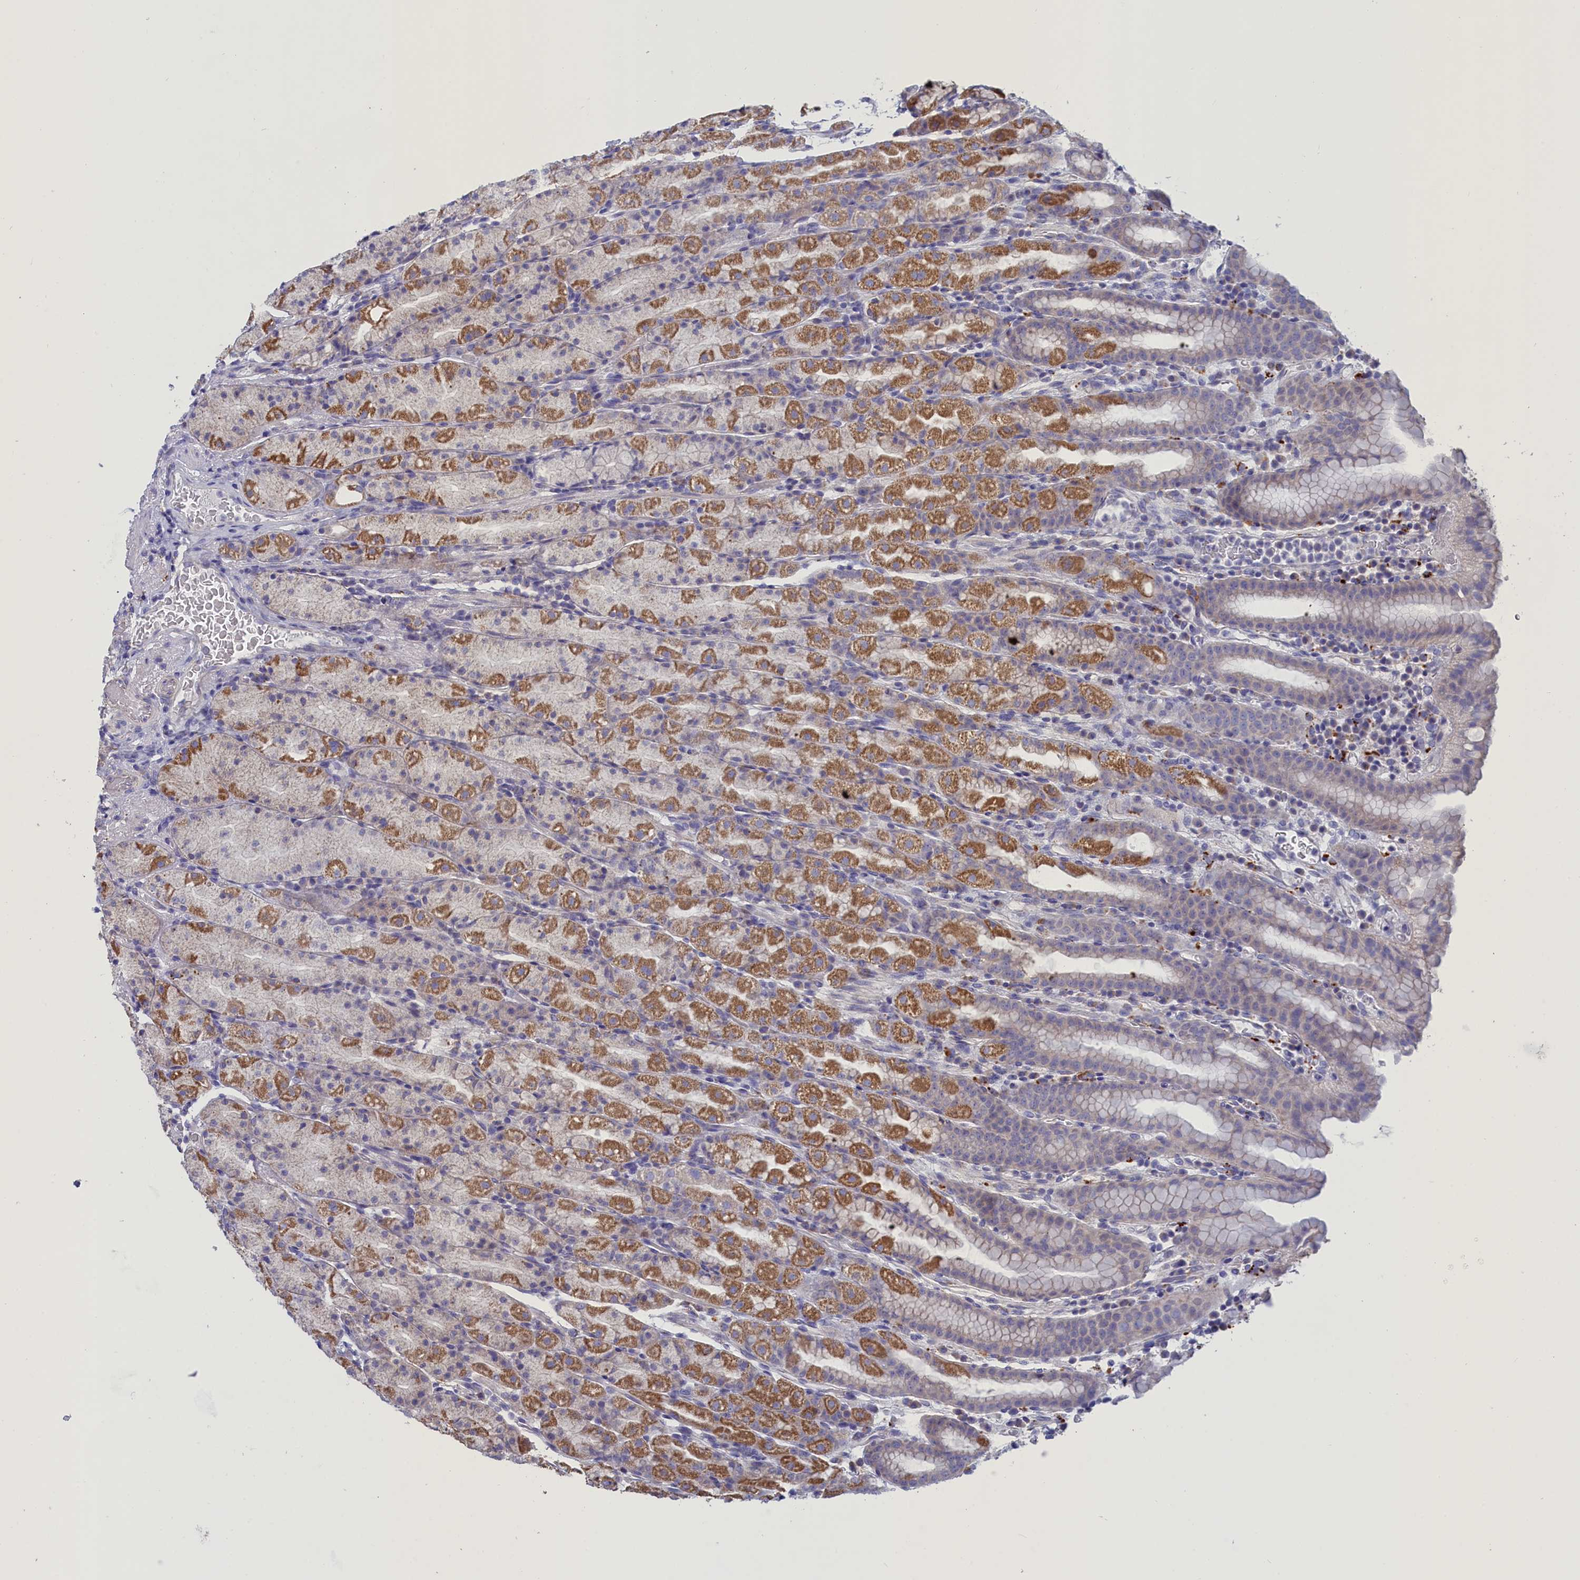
{"staining": {"intensity": "moderate", "quantity": "25%-75%", "location": "cytoplasmic/membranous"}, "tissue": "stomach", "cell_type": "Glandular cells", "image_type": "normal", "snomed": [{"axis": "morphology", "description": "Normal tissue, NOS"}, {"axis": "topography", "description": "Stomach, upper"}, {"axis": "topography", "description": "Stomach, lower"}, {"axis": "topography", "description": "Small intestine"}], "caption": "Immunohistochemistry (IHC) image of unremarkable stomach: human stomach stained using immunohistochemistry (IHC) reveals medium levels of moderate protein expression localized specifically in the cytoplasmic/membranous of glandular cells, appearing as a cytoplasmic/membranous brown color.", "gene": "WDR6", "patient": {"sex": "male", "age": 68}}